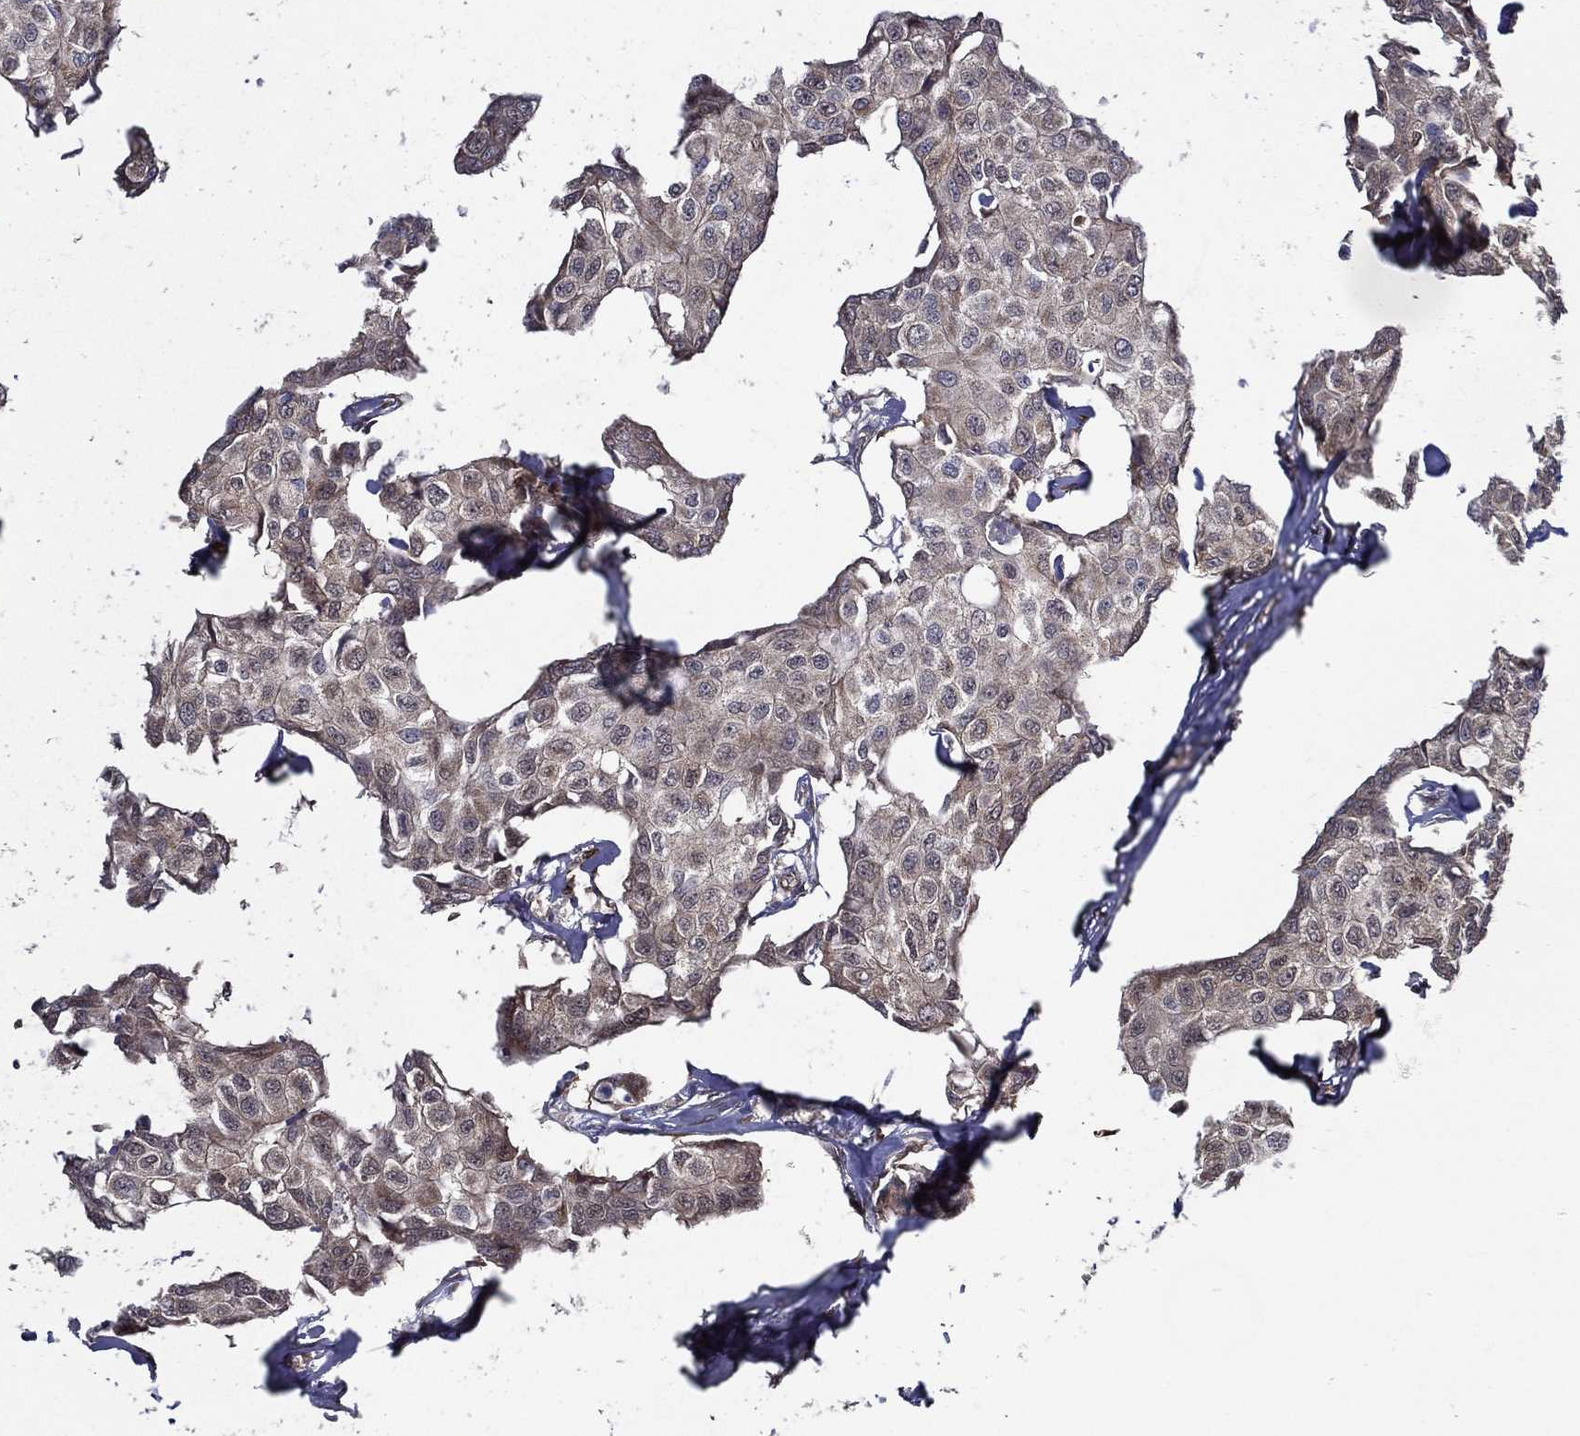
{"staining": {"intensity": "negative", "quantity": "none", "location": "none"}, "tissue": "breast cancer", "cell_type": "Tumor cells", "image_type": "cancer", "snomed": [{"axis": "morphology", "description": "Duct carcinoma"}, {"axis": "topography", "description": "Breast"}], "caption": "IHC of breast invasive ductal carcinoma demonstrates no positivity in tumor cells. (DAB (3,3'-diaminobenzidine) immunohistochemistry (IHC) with hematoxylin counter stain).", "gene": "ARHGAP11A", "patient": {"sex": "female", "age": 80}}